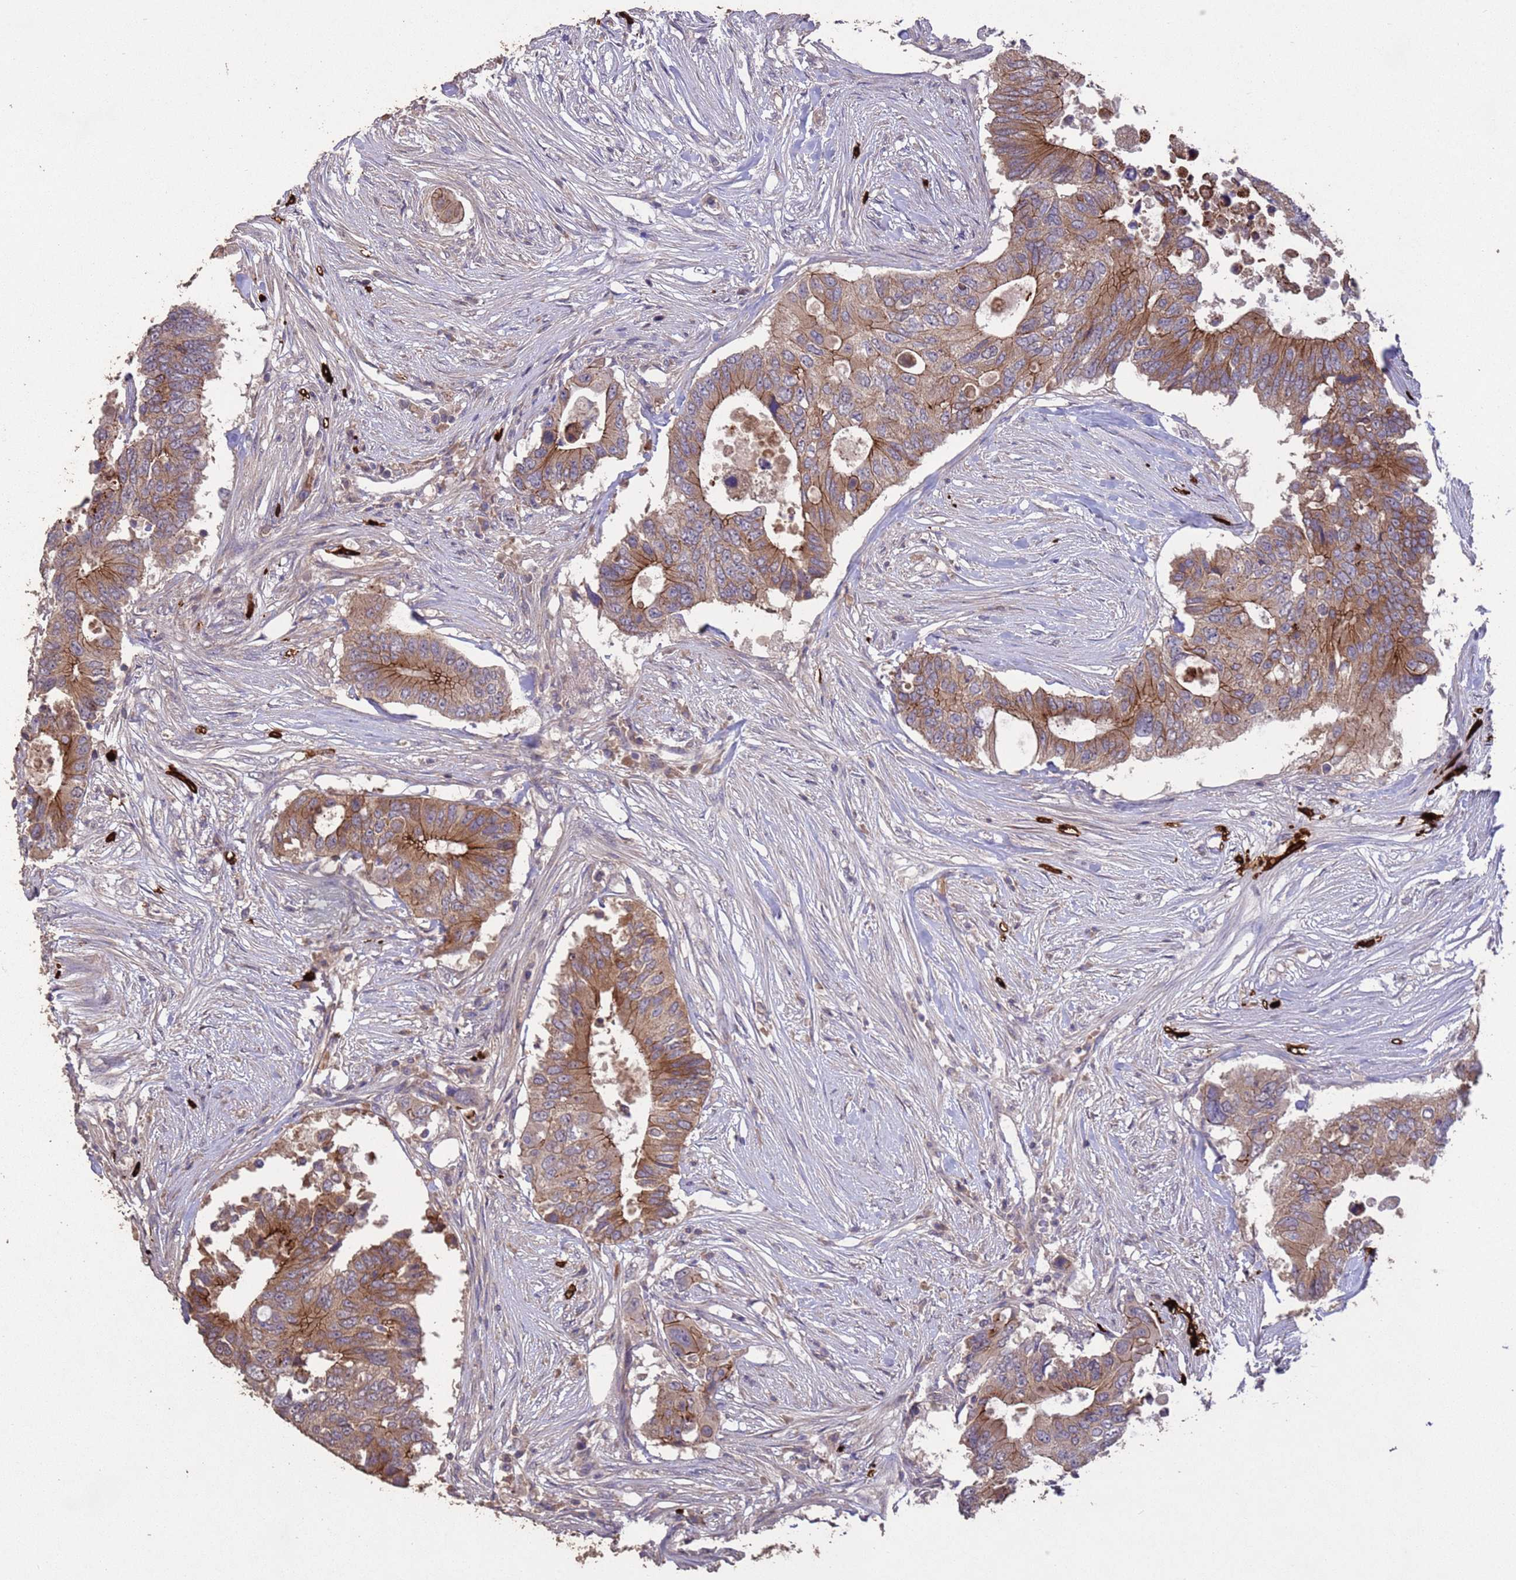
{"staining": {"intensity": "moderate", "quantity": ">75%", "location": "cytoplasmic/membranous"}, "tissue": "colorectal cancer", "cell_type": "Tumor cells", "image_type": "cancer", "snomed": [{"axis": "morphology", "description": "Adenocarcinoma, NOS"}, {"axis": "topography", "description": "Colon"}], "caption": "IHC histopathology image of human adenocarcinoma (colorectal) stained for a protein (brown), which reveals medium levels of moderate cytoplasmic/membranous staining in about >75% of tumor cells.", "gene": "SLC9B2", "patient": {"sex": "male", "age": 71}}